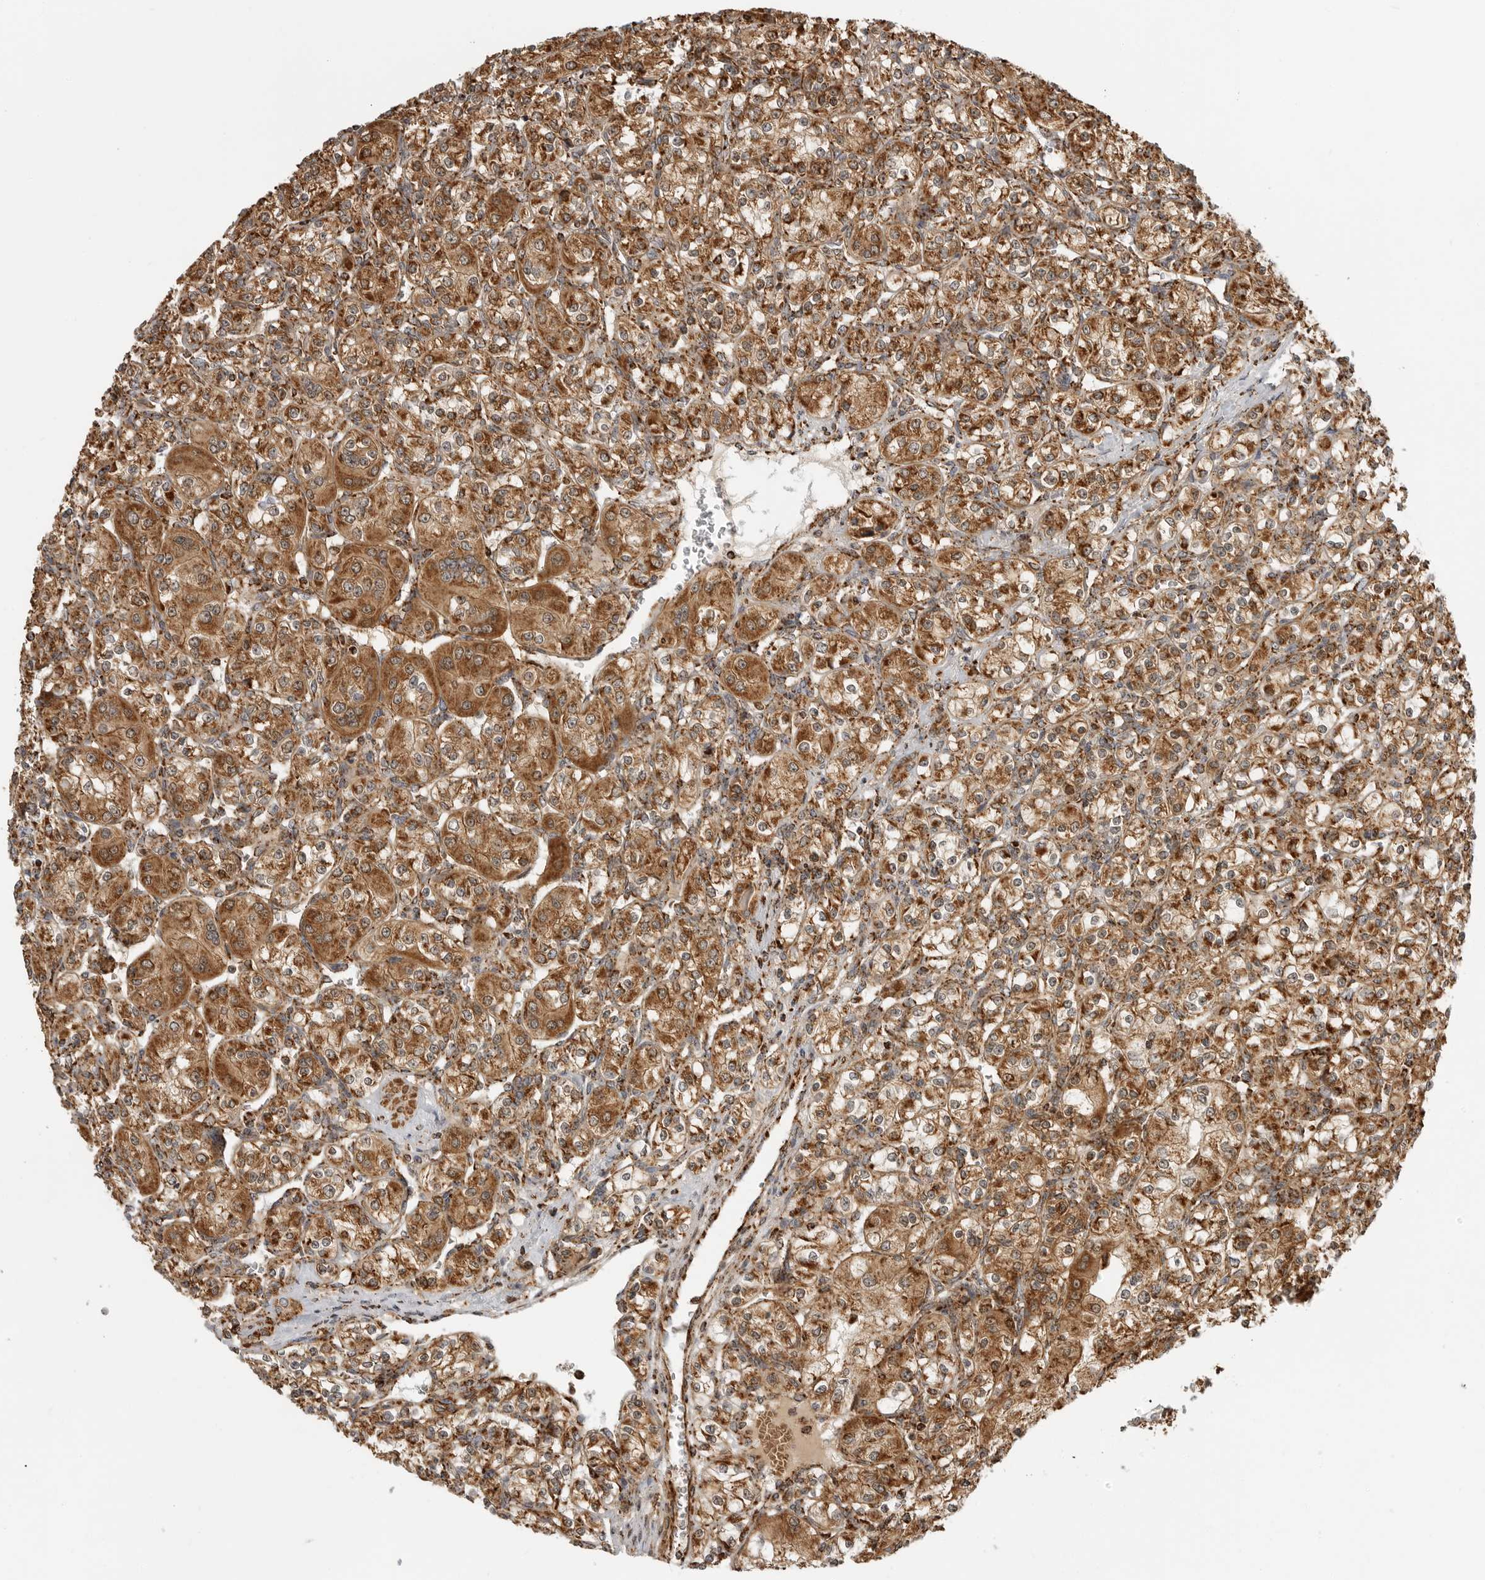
{"staining": {"intensity": "strong", "quantity": ">75%", "location": "cytoplasmic/membranous"}, "tissue": "renal cancer", "cell_type": "Tumor cells", "image_type": "cancer", "snomed": [{"axis": "morphology", "description": "Adenocarcinoma, NOS"}, {"axis": "topography", "description": "Kidney"}], "caption": "DAB (3,3'-diaminobenzidine) immunohistochemical staining of adenocarcinoma (renal) exhibits strong cytoplasmic/membranous protein positivity in about >75% of tumor cells.", "gene": "BMP2K", "patient": {"sex": "male", "age": 77}}